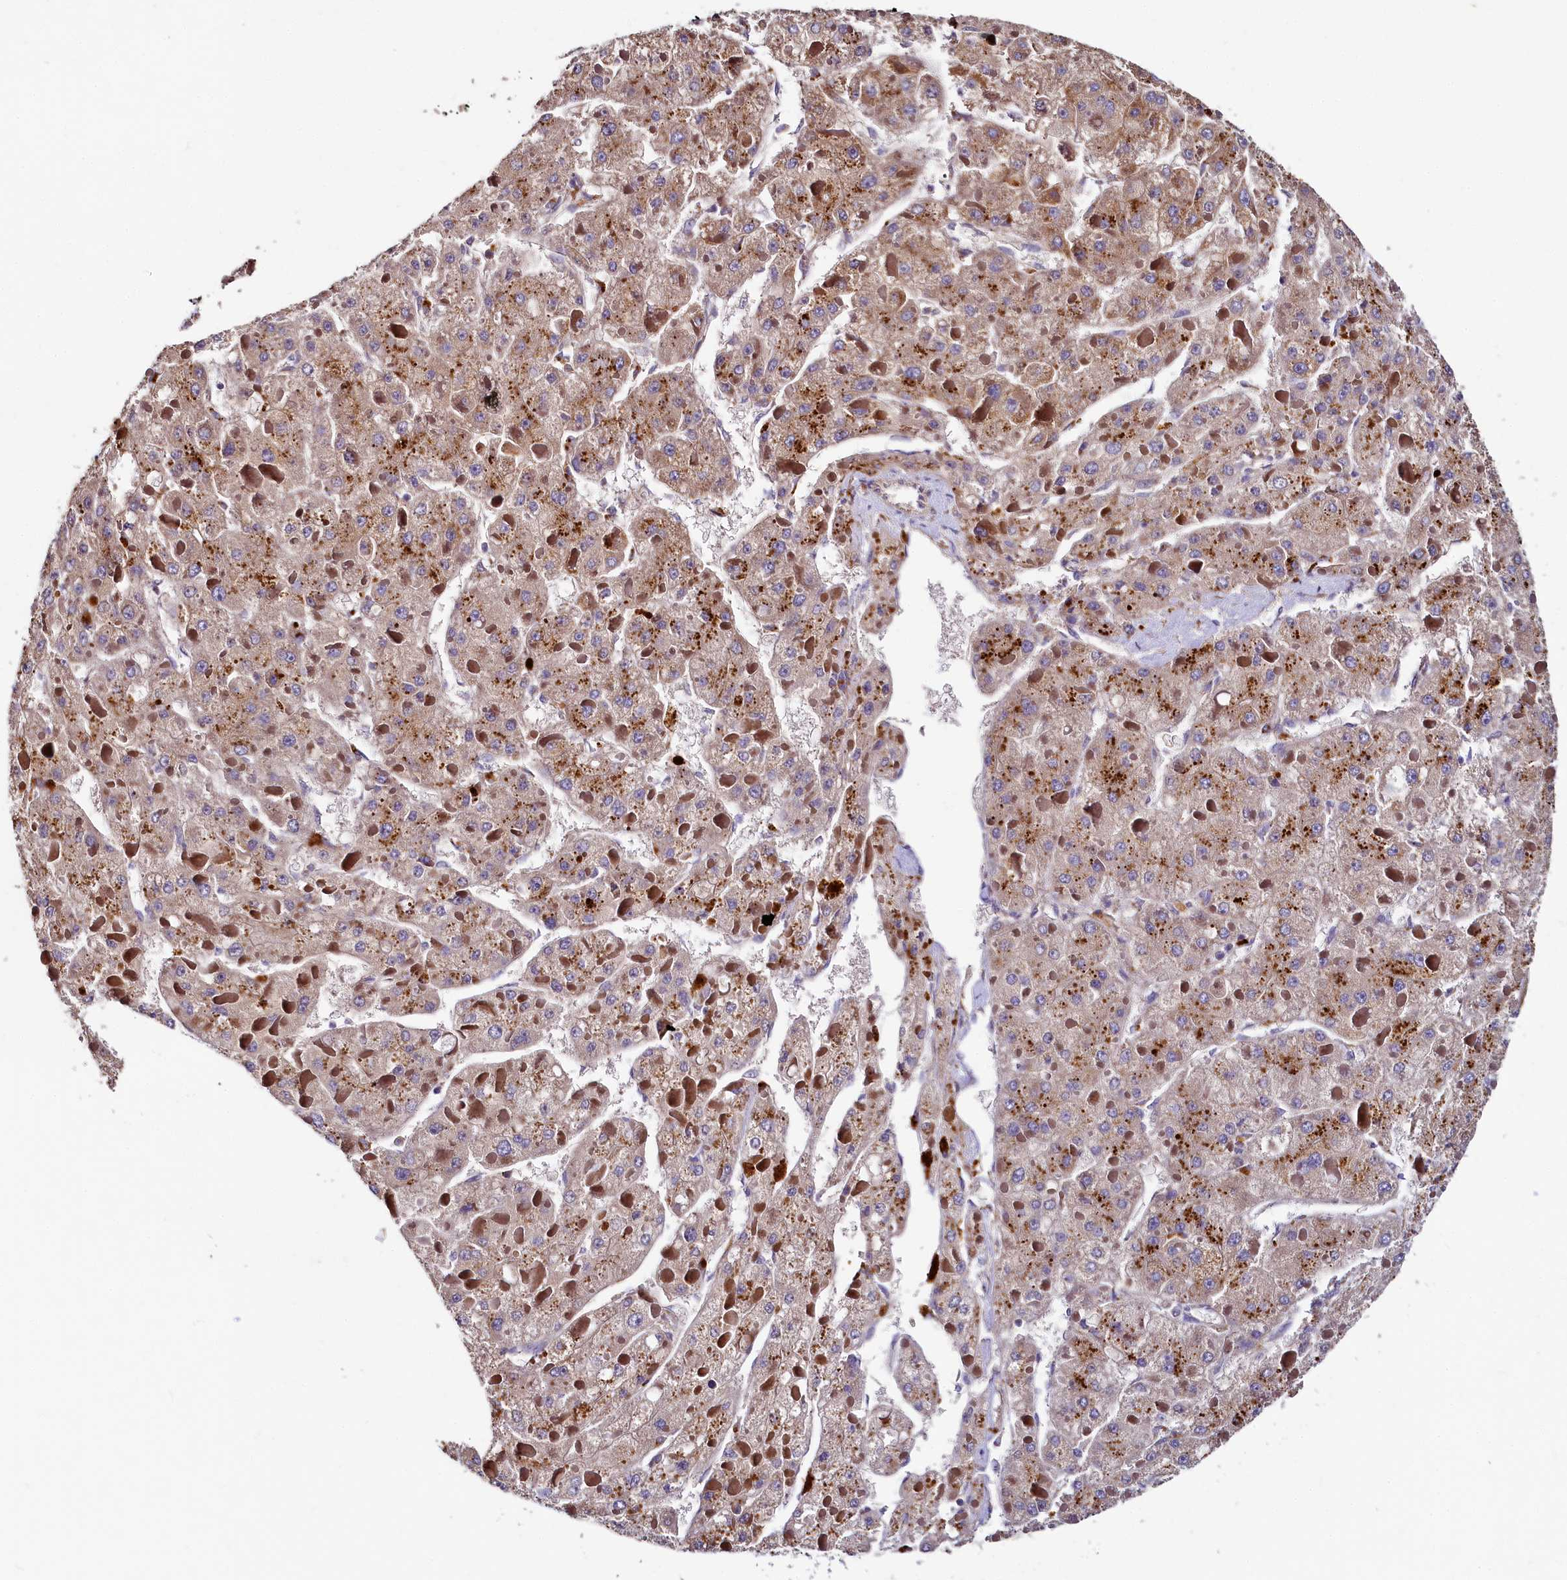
{"staining": {"intensity": "moderate", "quantity": ">75%", "location": "cytoplasmic/membranous"}, "tissue": "liver cancer", "cell_type": "Tumor cells", "image_type": "cancer", "snomed": [{"axis": "morphology", "description": "Carcinoma, Hepatocellular, NOS"}, {"axis": "topography", "description": "Liver"}], "caption": "An image of liver hepatocellular carcinoma stained for a protein demonstrates moderate cytoplasmic/membranous brown staining in tumor cells.", "gene": "SPRYD3", "patient": {"sex": "female", "age": 73}}